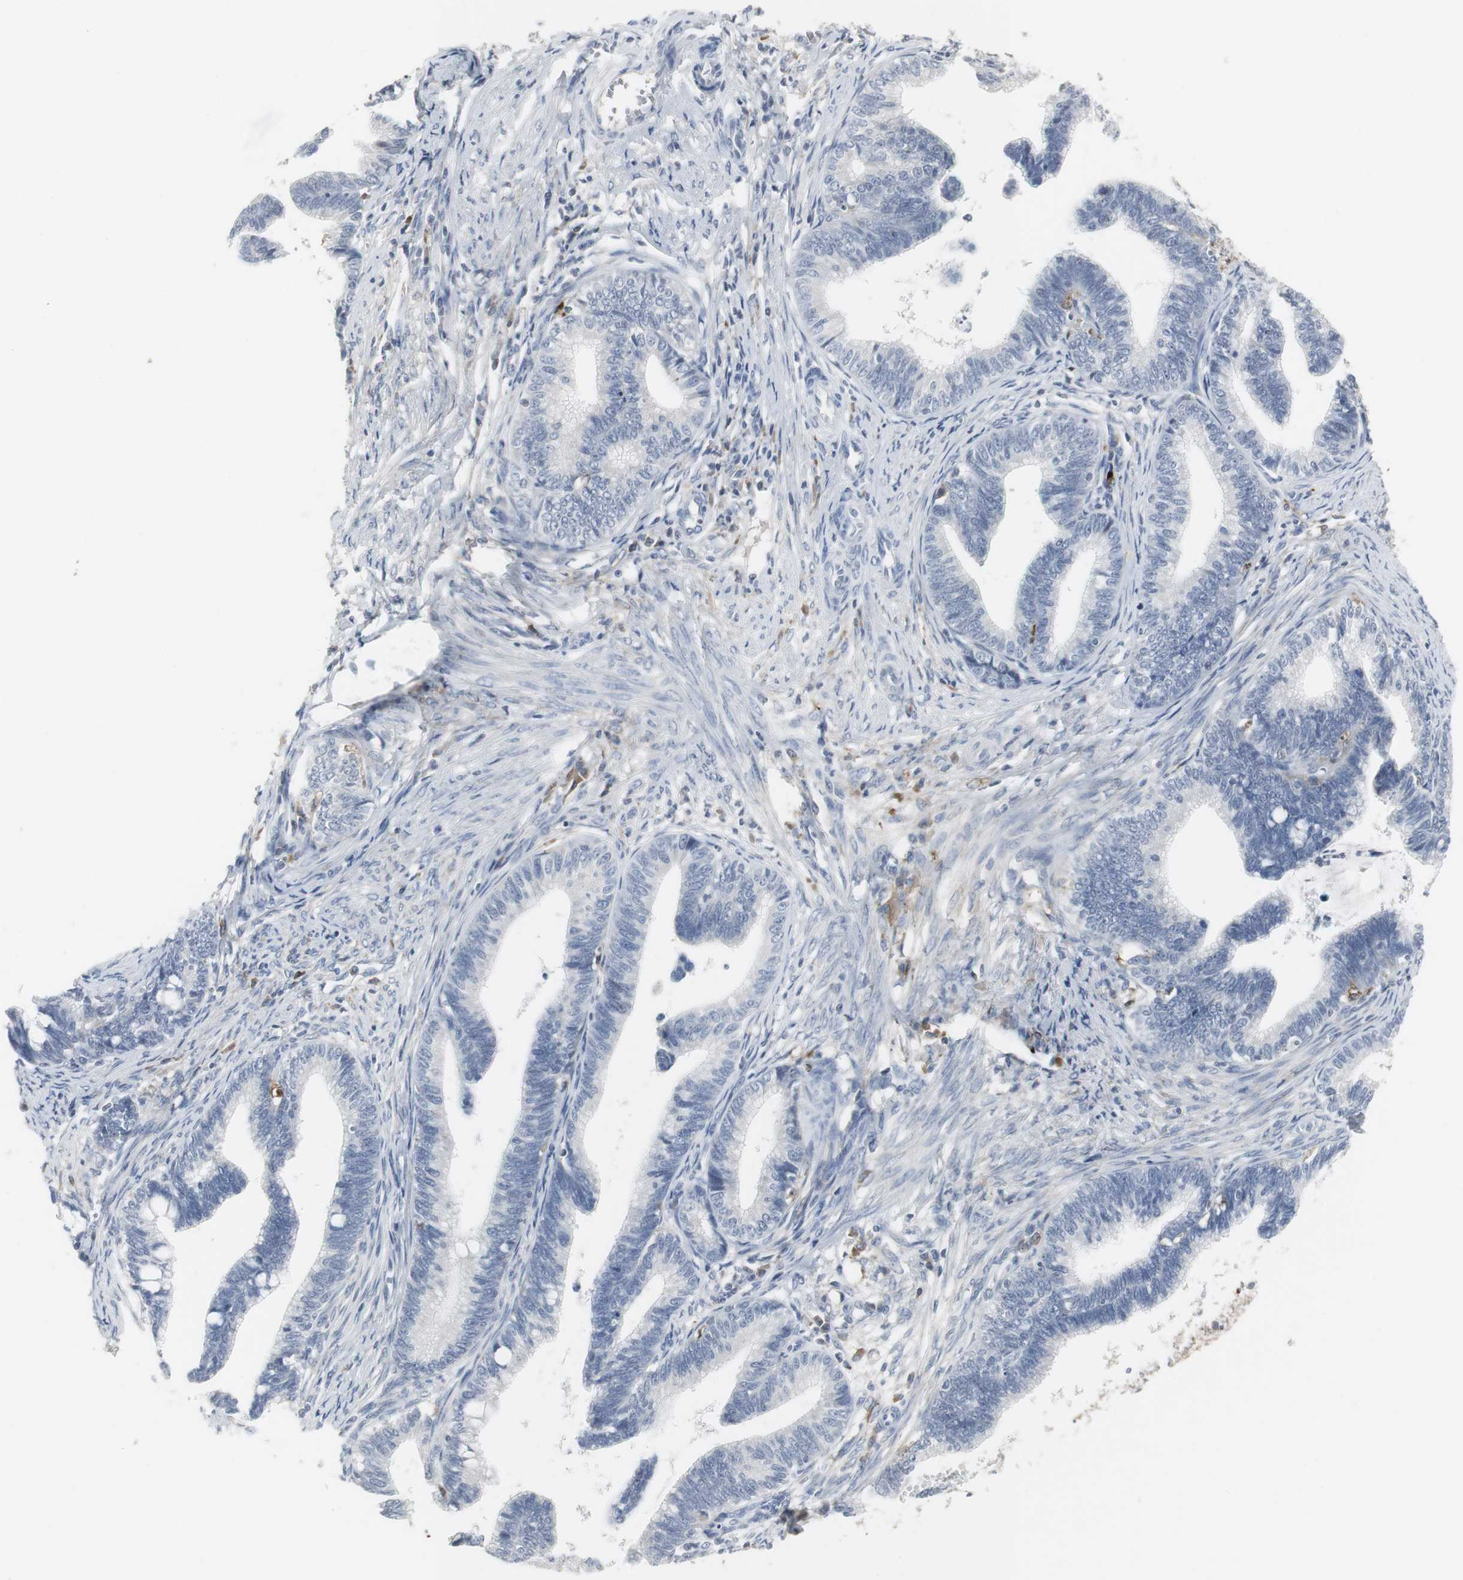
{"staining": {"intensity": "negative", "quantity": "none", "location": "none"}, "tissue": "cervical cancer", "cell_type": "Tumor cells", "image_type": "cancer", "snomed": [{"axis": "morphology", "description": "Adenocarcinoma, NOS"}, {"axis": "topography", "description": "Cervix"}], "caption": "There is no significant expression in tumor cells of cervical adenocarcinoma.", "gene": "PI15", "patient": {"sex": "female", "age": 36}}